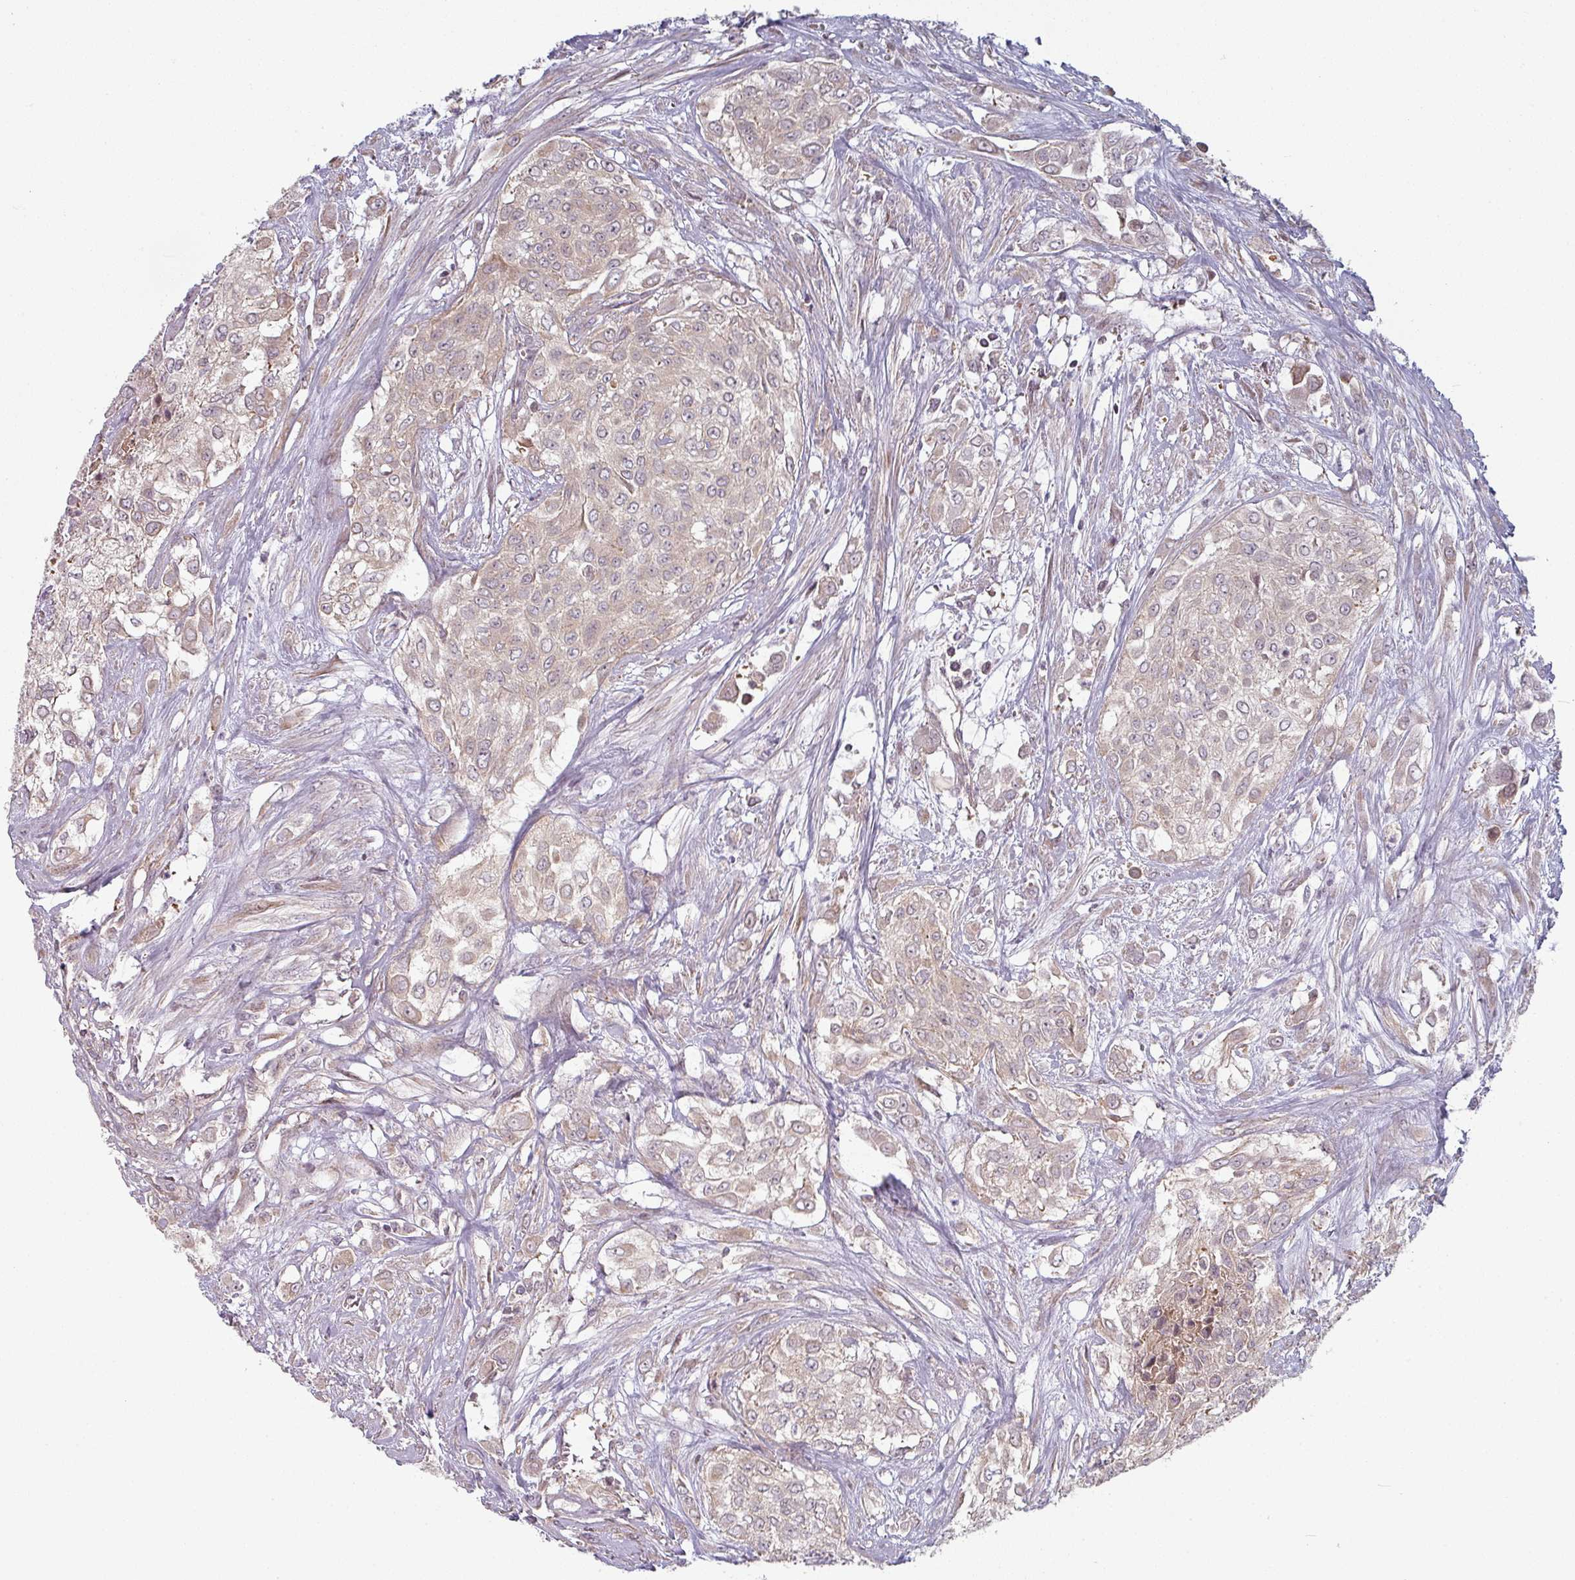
{"staining": {"intensity": "weak", "quantity": "25%-75%", "location": "cytoplasmic/membranous"}, "tissue": "urothelial cancer", "cell_type": "Tumor cells", "image_type": "cancer", "snomed": [{"axis": "morphology", "description": "Urothelial carcinoma, High grade"}, {"axis": "topography", "description": "Urinary bladder"}], "caption": "A high-resolution histopathology image shows immunohistochemistry staining of urothelial cancer, which reveals weak cytoplasmic/membranous staining in about 25%-75% of tumor cells.", "gene": "PLEKHJ1", "patient": {"sex": "male", "age": 67}}